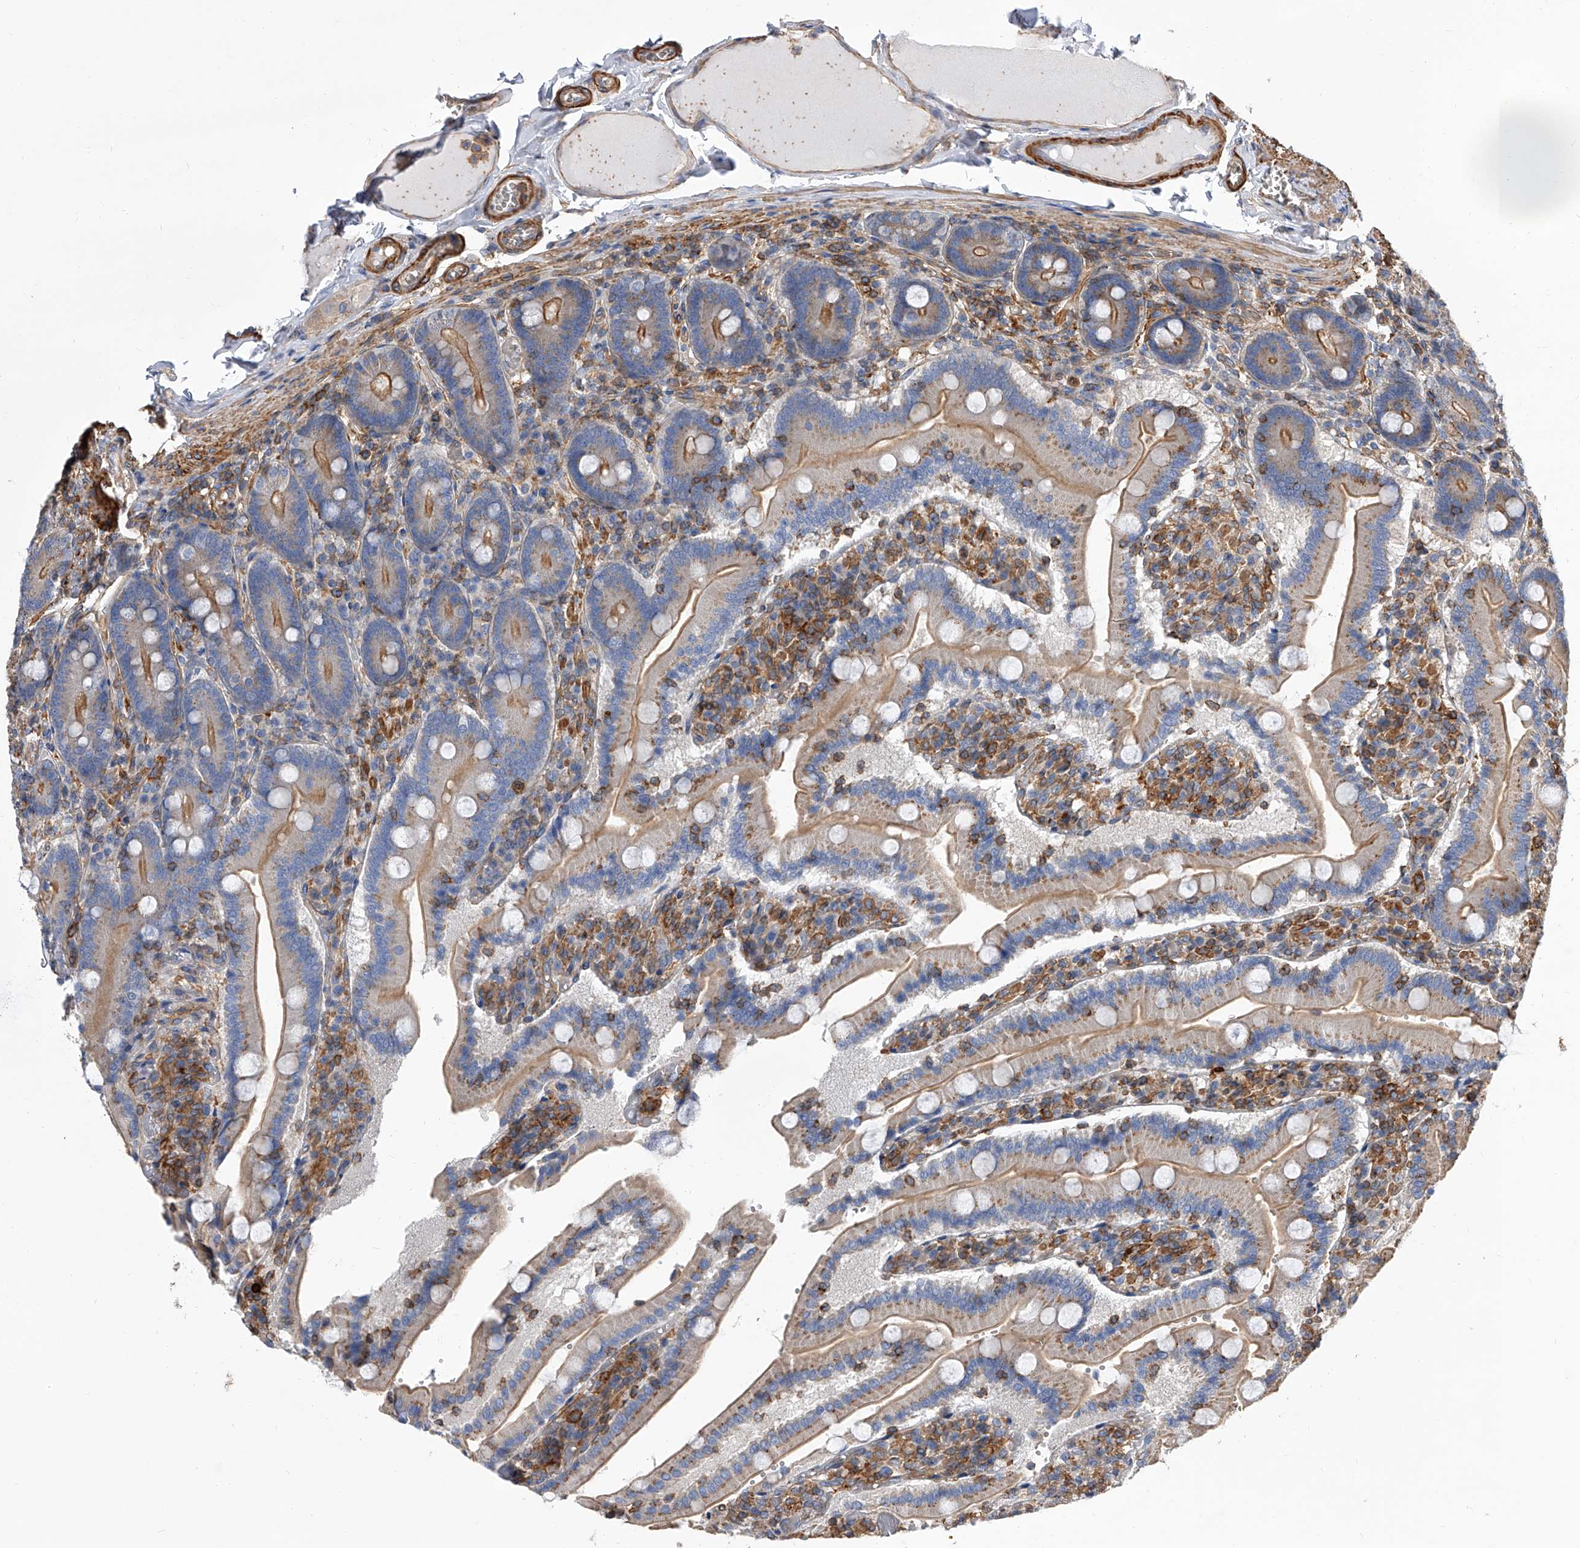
{"staining": {"intensity": "strong", "quantity": "<25%", "location": "cytoplasmic/membranous"}, "tissue": "duodenum", "cell_type": "Glandular cells", "image_type": "normal", "snomed": [{"axis": "morphology", "description": "Normal tissue, NOS"}, {"axis": "topography", "description": "Duodenum"}], "caption": "High-power microscopy captured an IHC micrograph of unremarkable duodenum, revealing strong cytoplasmic/membranous staining in about <25% of glandular cells.", "gene": "PISD", "patient": {"sex": "female", "age": 62}}